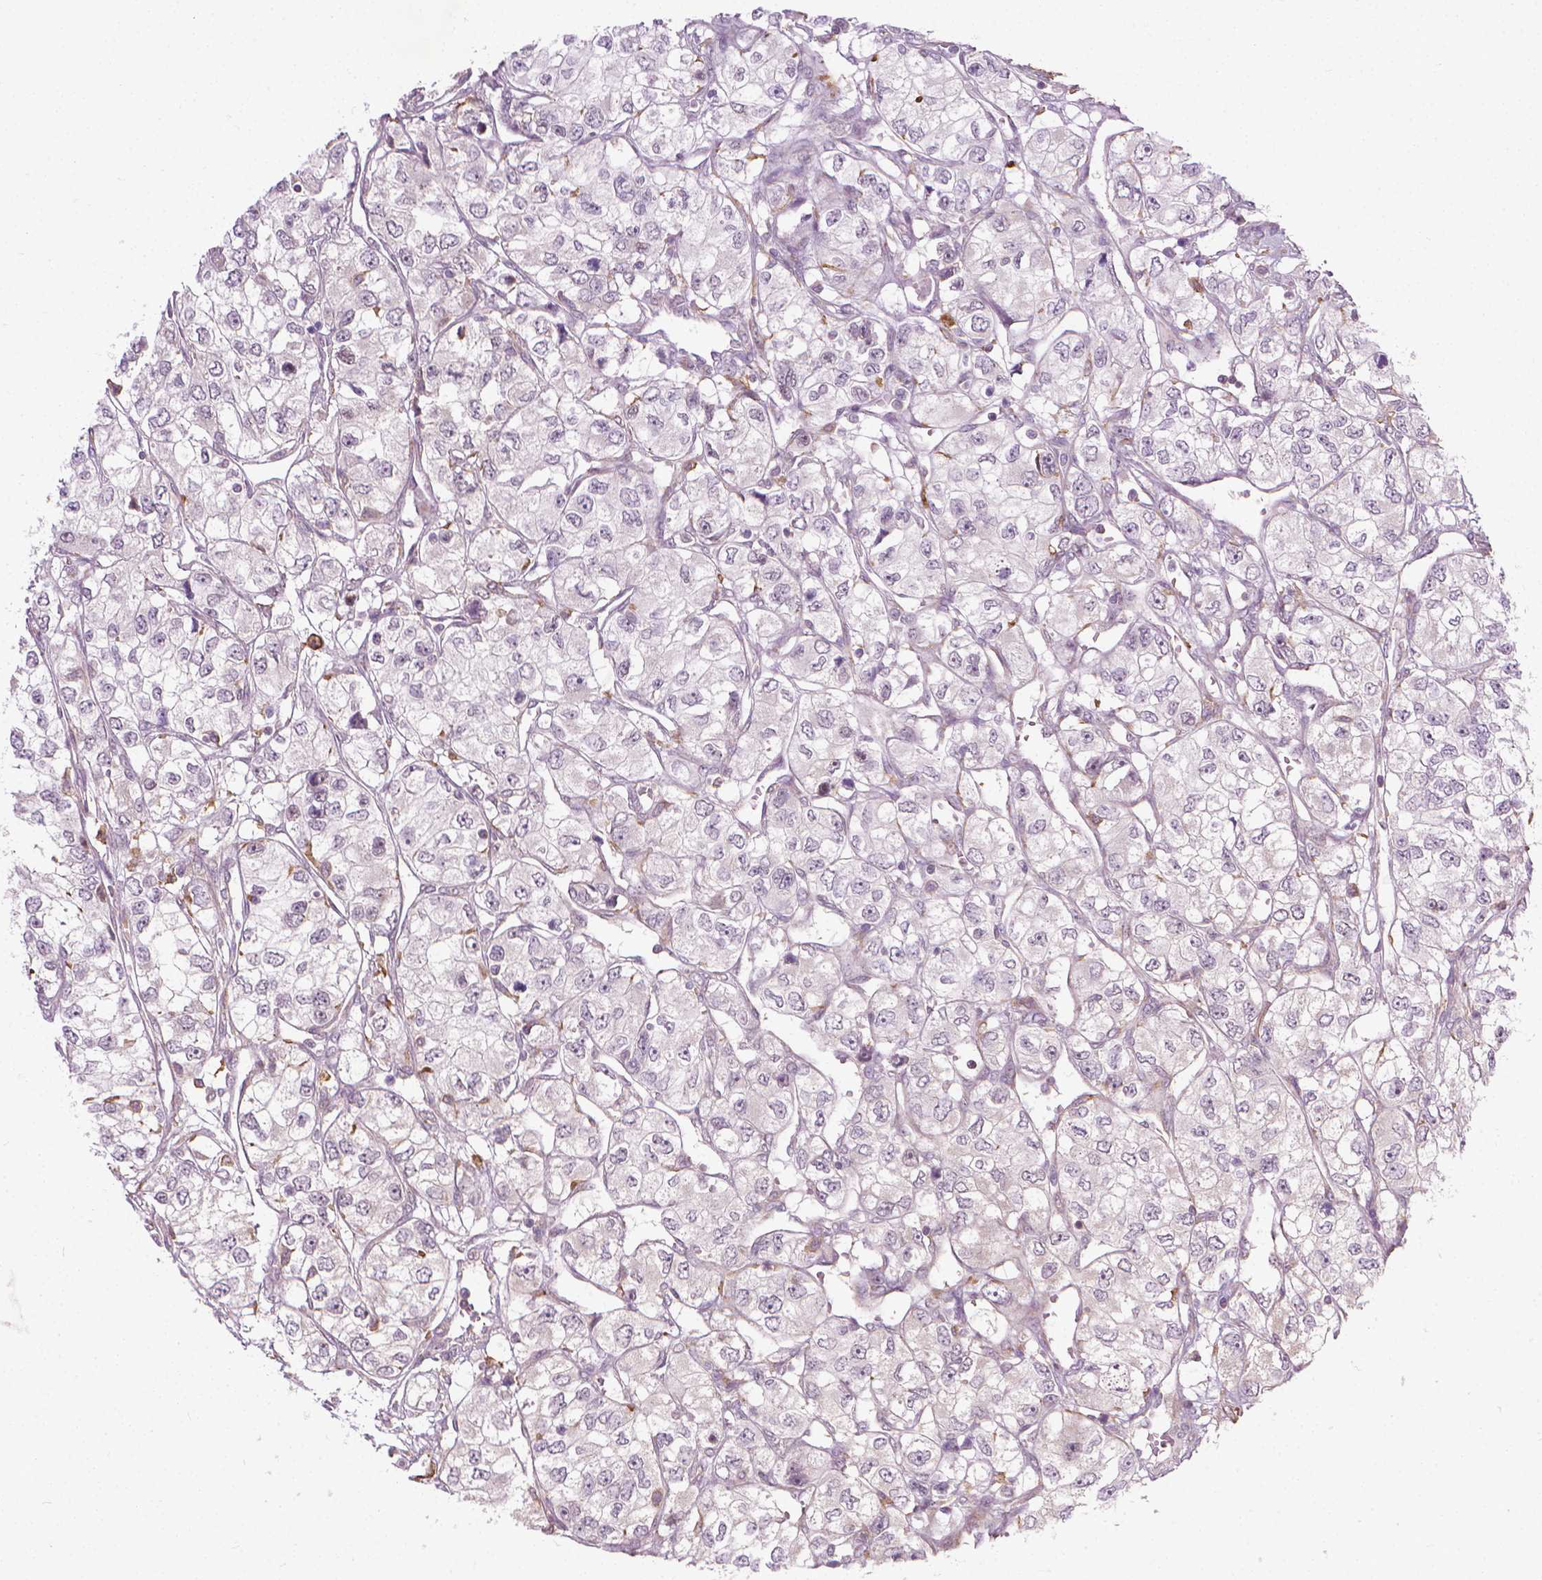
{"staining": {"intensity": "negative", "quantity": "none", "location": "none"}, "tissue": "renal cancer", "cell_type": "Tumor cells", "image_type": "cancer", "snomed": [{"axis": "morphology", "description": "Adenocarcinoma, NOS"}, {"axis": "topography", "description": "Kidney"}], "caption": "Immunohistochemical staining of human renal cancer shows no significant expression in tumor cells. The staining was performed using DAB to visualize the protein expression in brown, while the nuclei were stained in blue with hematoxylin (Magnification: 20x).", "gene": "PRAG1", "patient": {"sex": "female", "age": 59}}